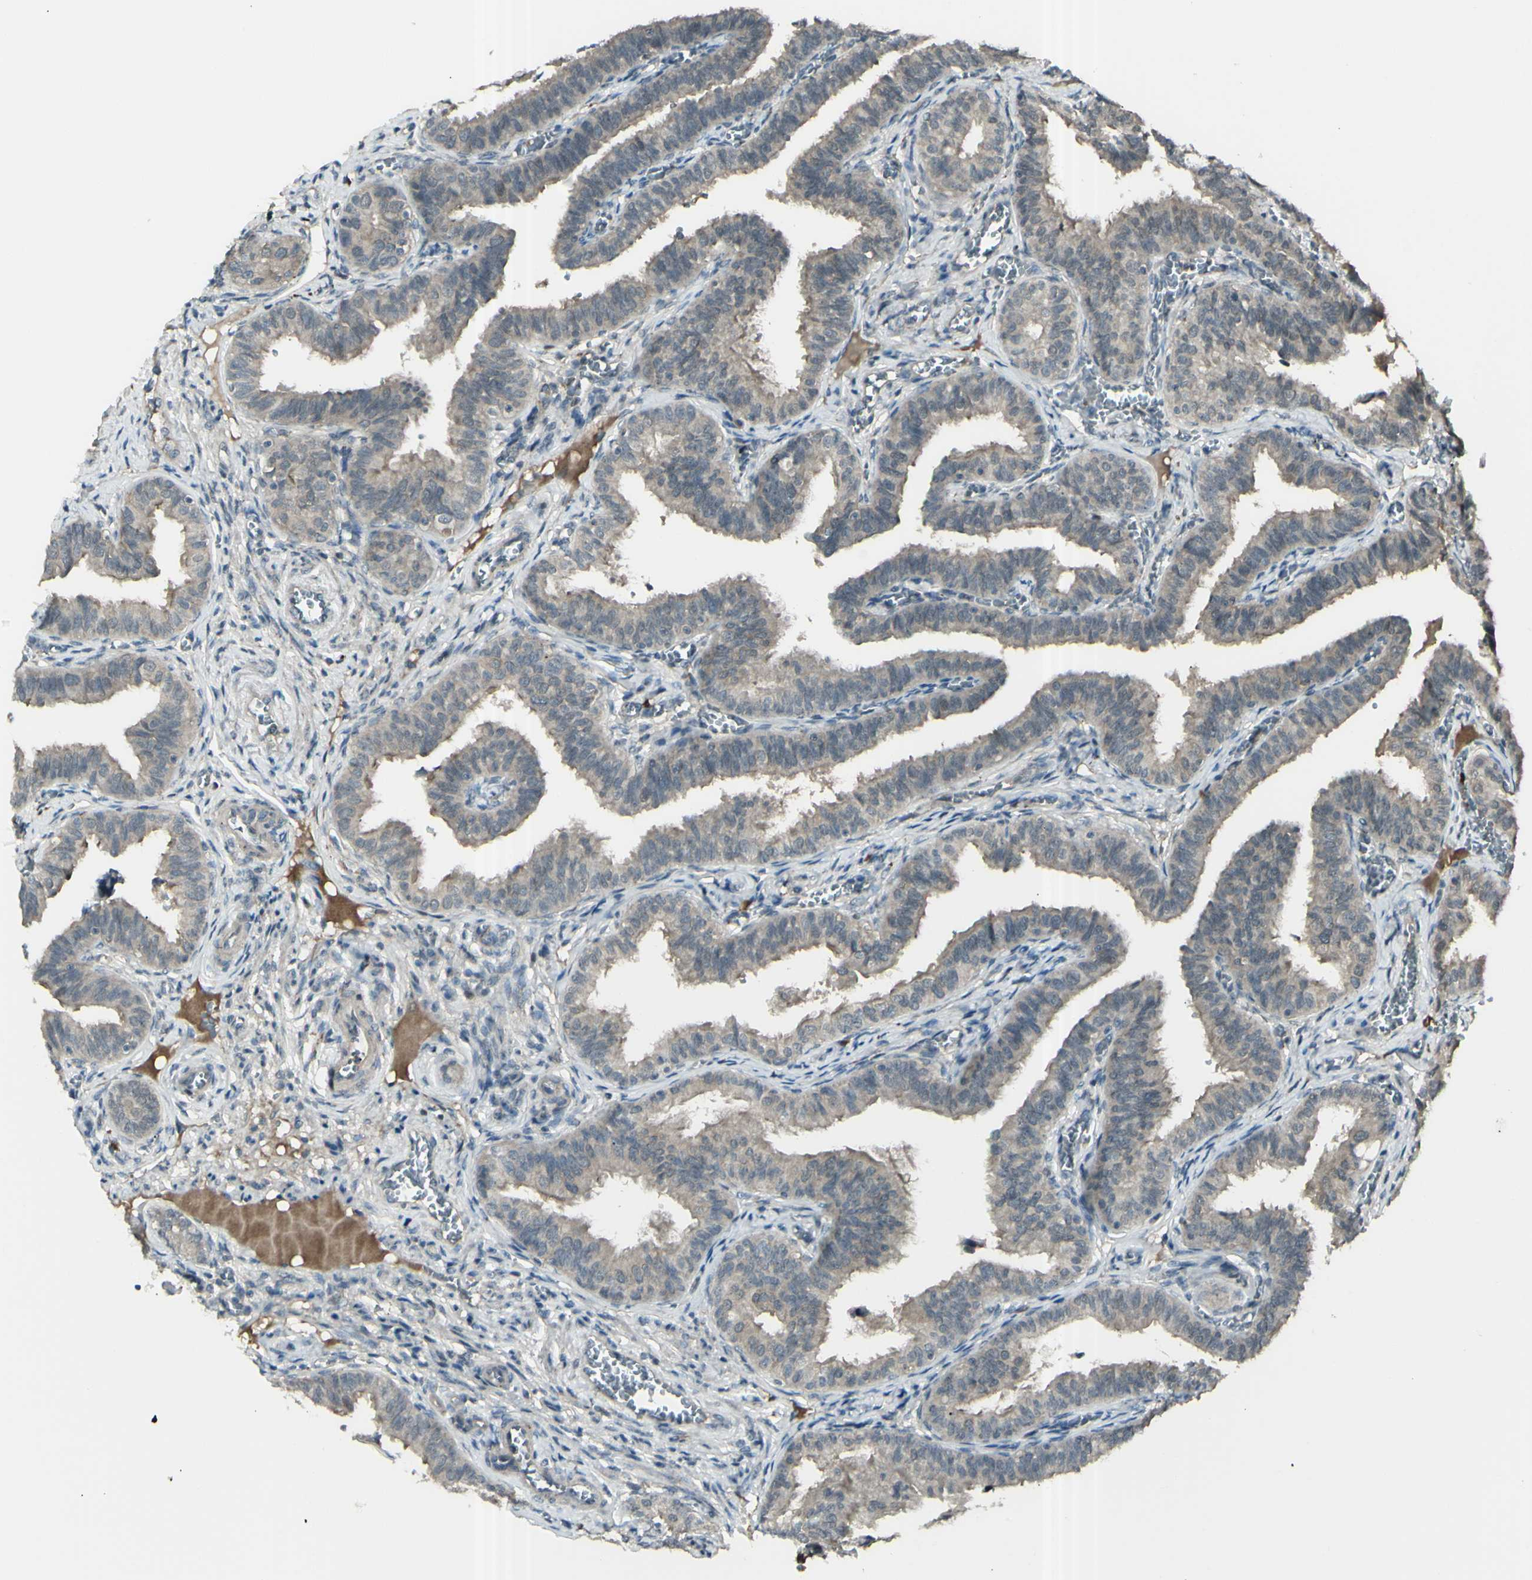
{"staining": {"intensity": "weak", "quantity": ">75%", "location": "cytoplasmic/membranous"}, "tissue": "fallopian tube", "cell_type": "Glandular cells", "image_type": "normal", "snomed": [{"axis": "morphology", "description": "Normal tissue, NOS"}, {"axis": "topography", "description": "Fallopian tube"}], "caption": "High-power microscopy captured an IHC image of benign fallopian tube, revealing weak cytoplasmic/membranous expression in approximately >75% of glandular cells.", "gene": "GNAS", "patient": {"sex": "female", "age": 46}}